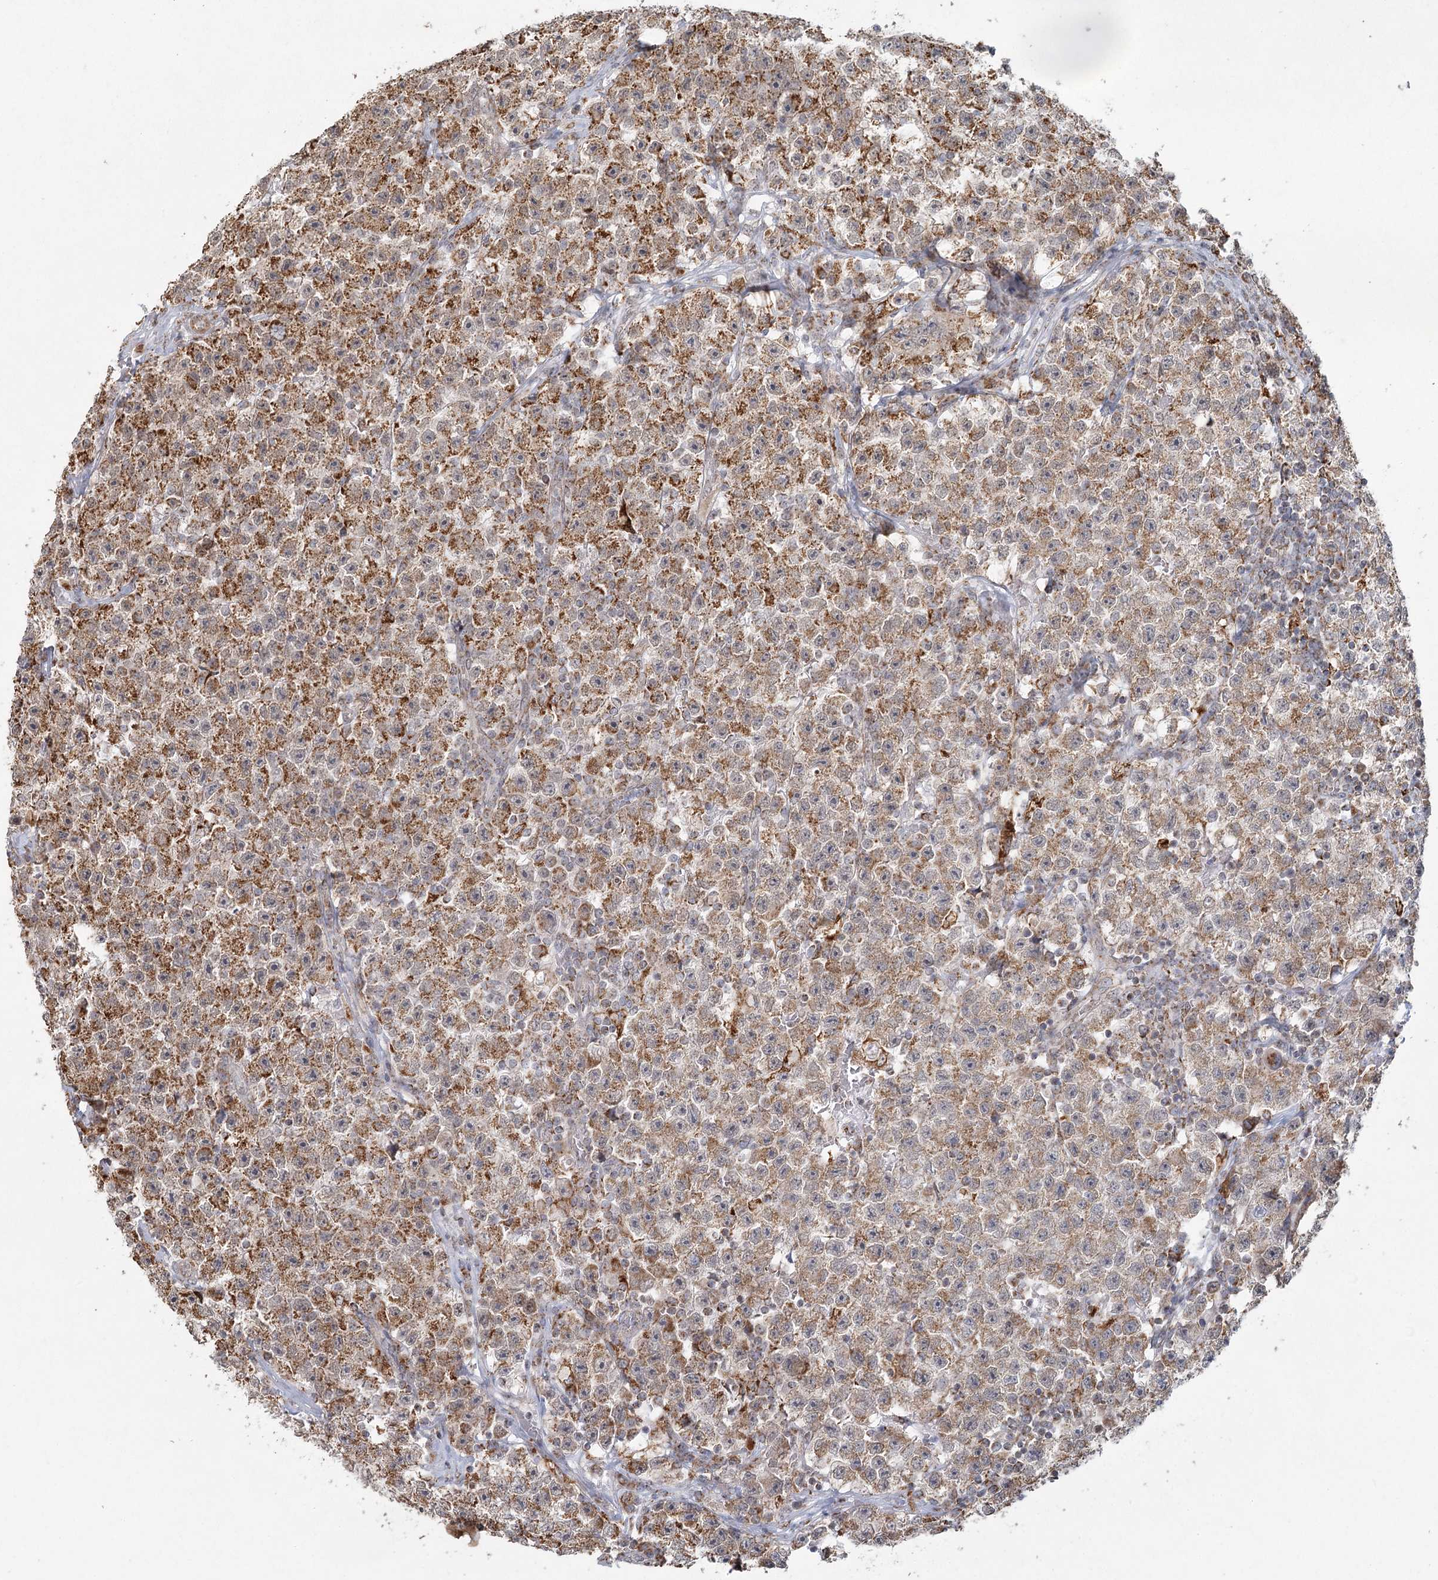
{"staining": {"intensity": "moderate", "quantity": ">75%", "location": "cytoplasmic/membranous"}, "tissue": "testis cancer", "cell_type": "Tumor cells", "image_type": "cancer", "snomed": [{"axis": "morphology", "description": "Seminoma, NOS"}, {"axis": "topography", "description": "Testis"}], "caption": "Immunohistochemistry (IHC) histopathology image of neoplastic tissue: human testis cancer stained using IHC shows medium levels of moderate protein expression localized specifically in the cytoplasmic/membranous of tumor cells, appearing as a cytoplasmic/membranous brown color.", "gene": "LACTB", "patient": {"sex": "male", "age": 22}}